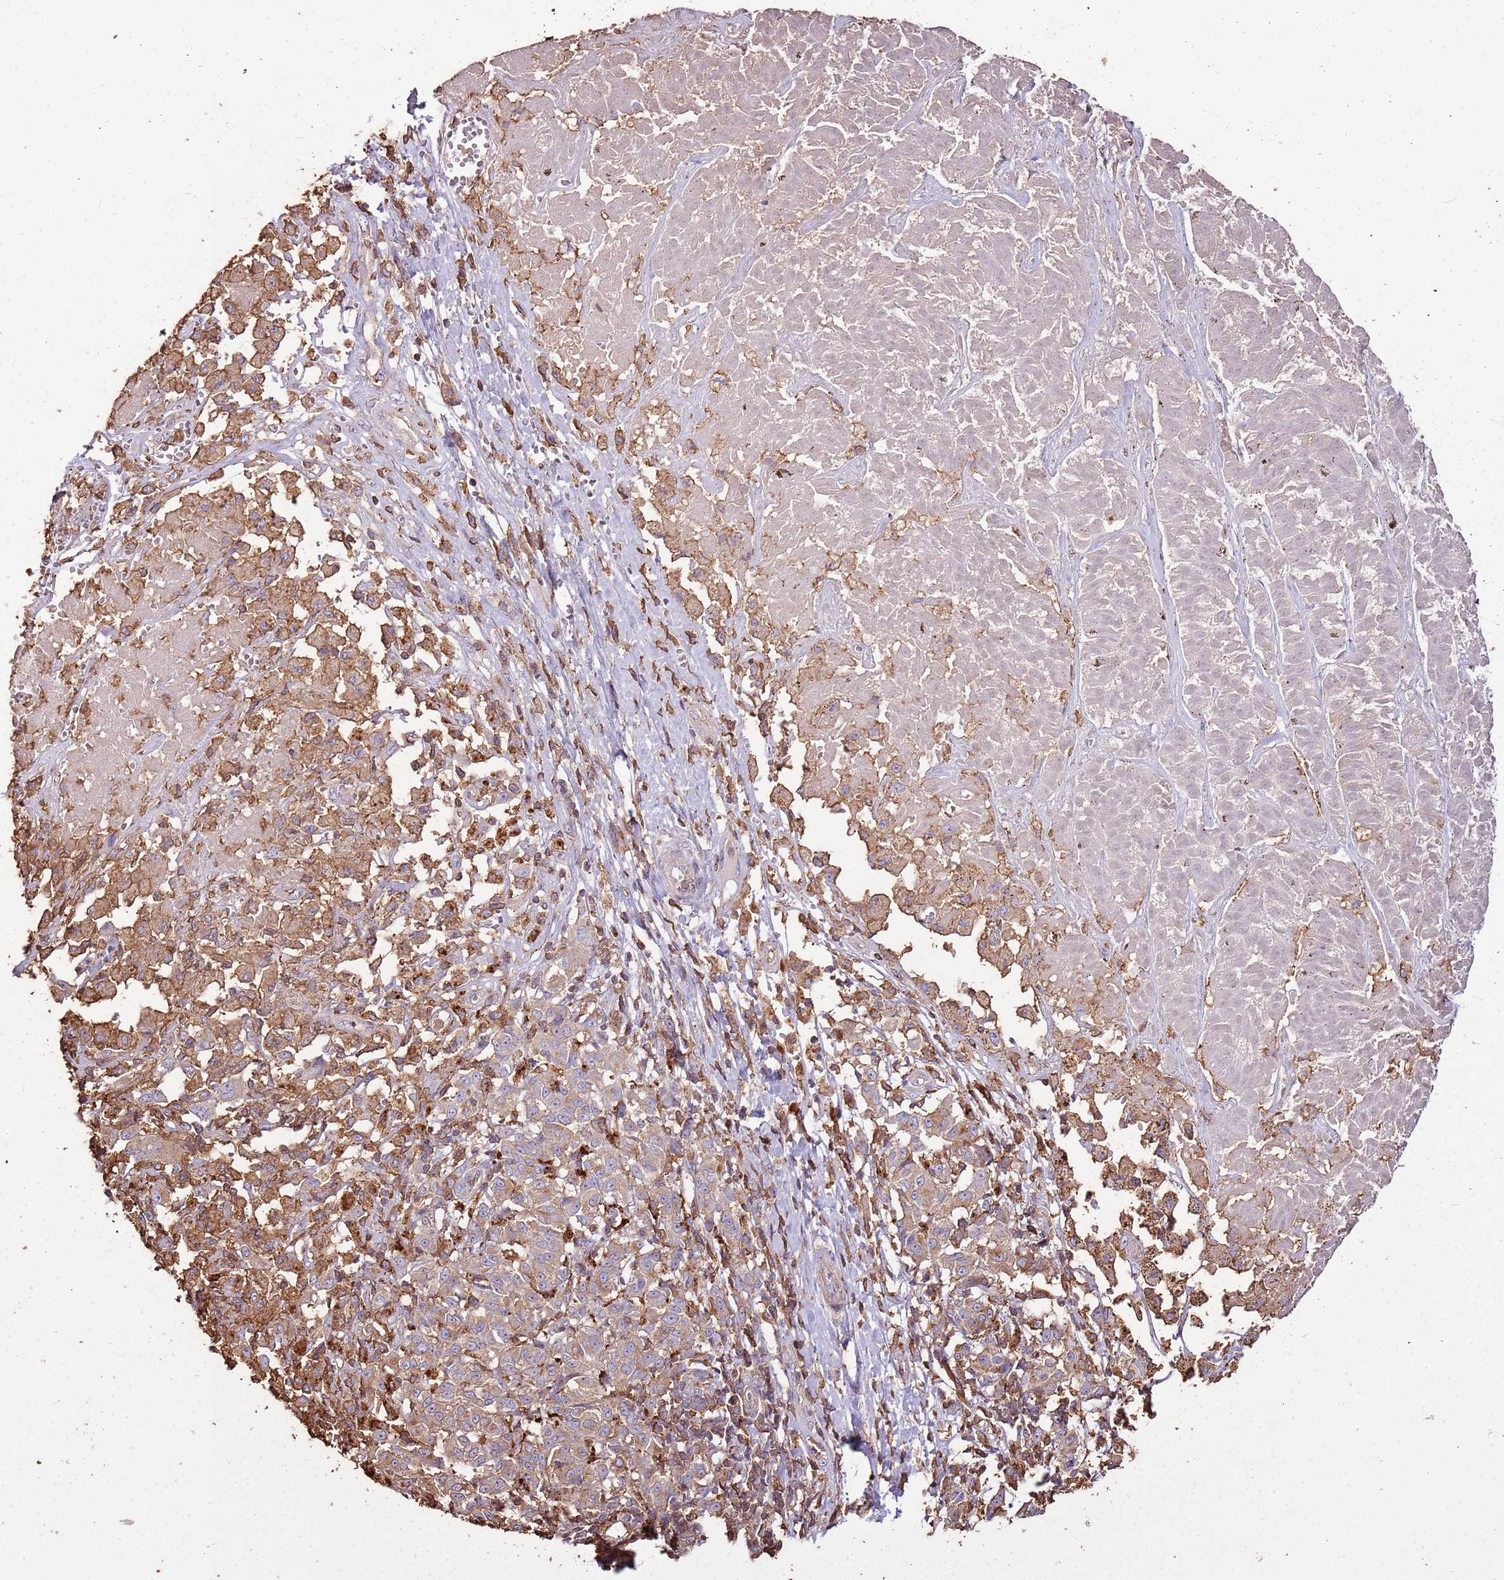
{"staining": {"intensity": "weak", "quantity": "25%-75%", "location": "cytoplasmic/membranous"}, "tissue": "melanoma", "cell_type": "Tumor cells", "image_type": "cancer", "snomed": [{"axis": "morphology", "description": "Malignant melanoma, NOS"}, {"axis": "topography", "description": "Skin"}], "caption": "Human malignant melanoma stained with a brown dye reveals weak cytoplasmic/membranous positive staining in about 25%-75% of tumor cells.", "gene": "ARL10", "patient": {"sex": "female", "age": 72}}